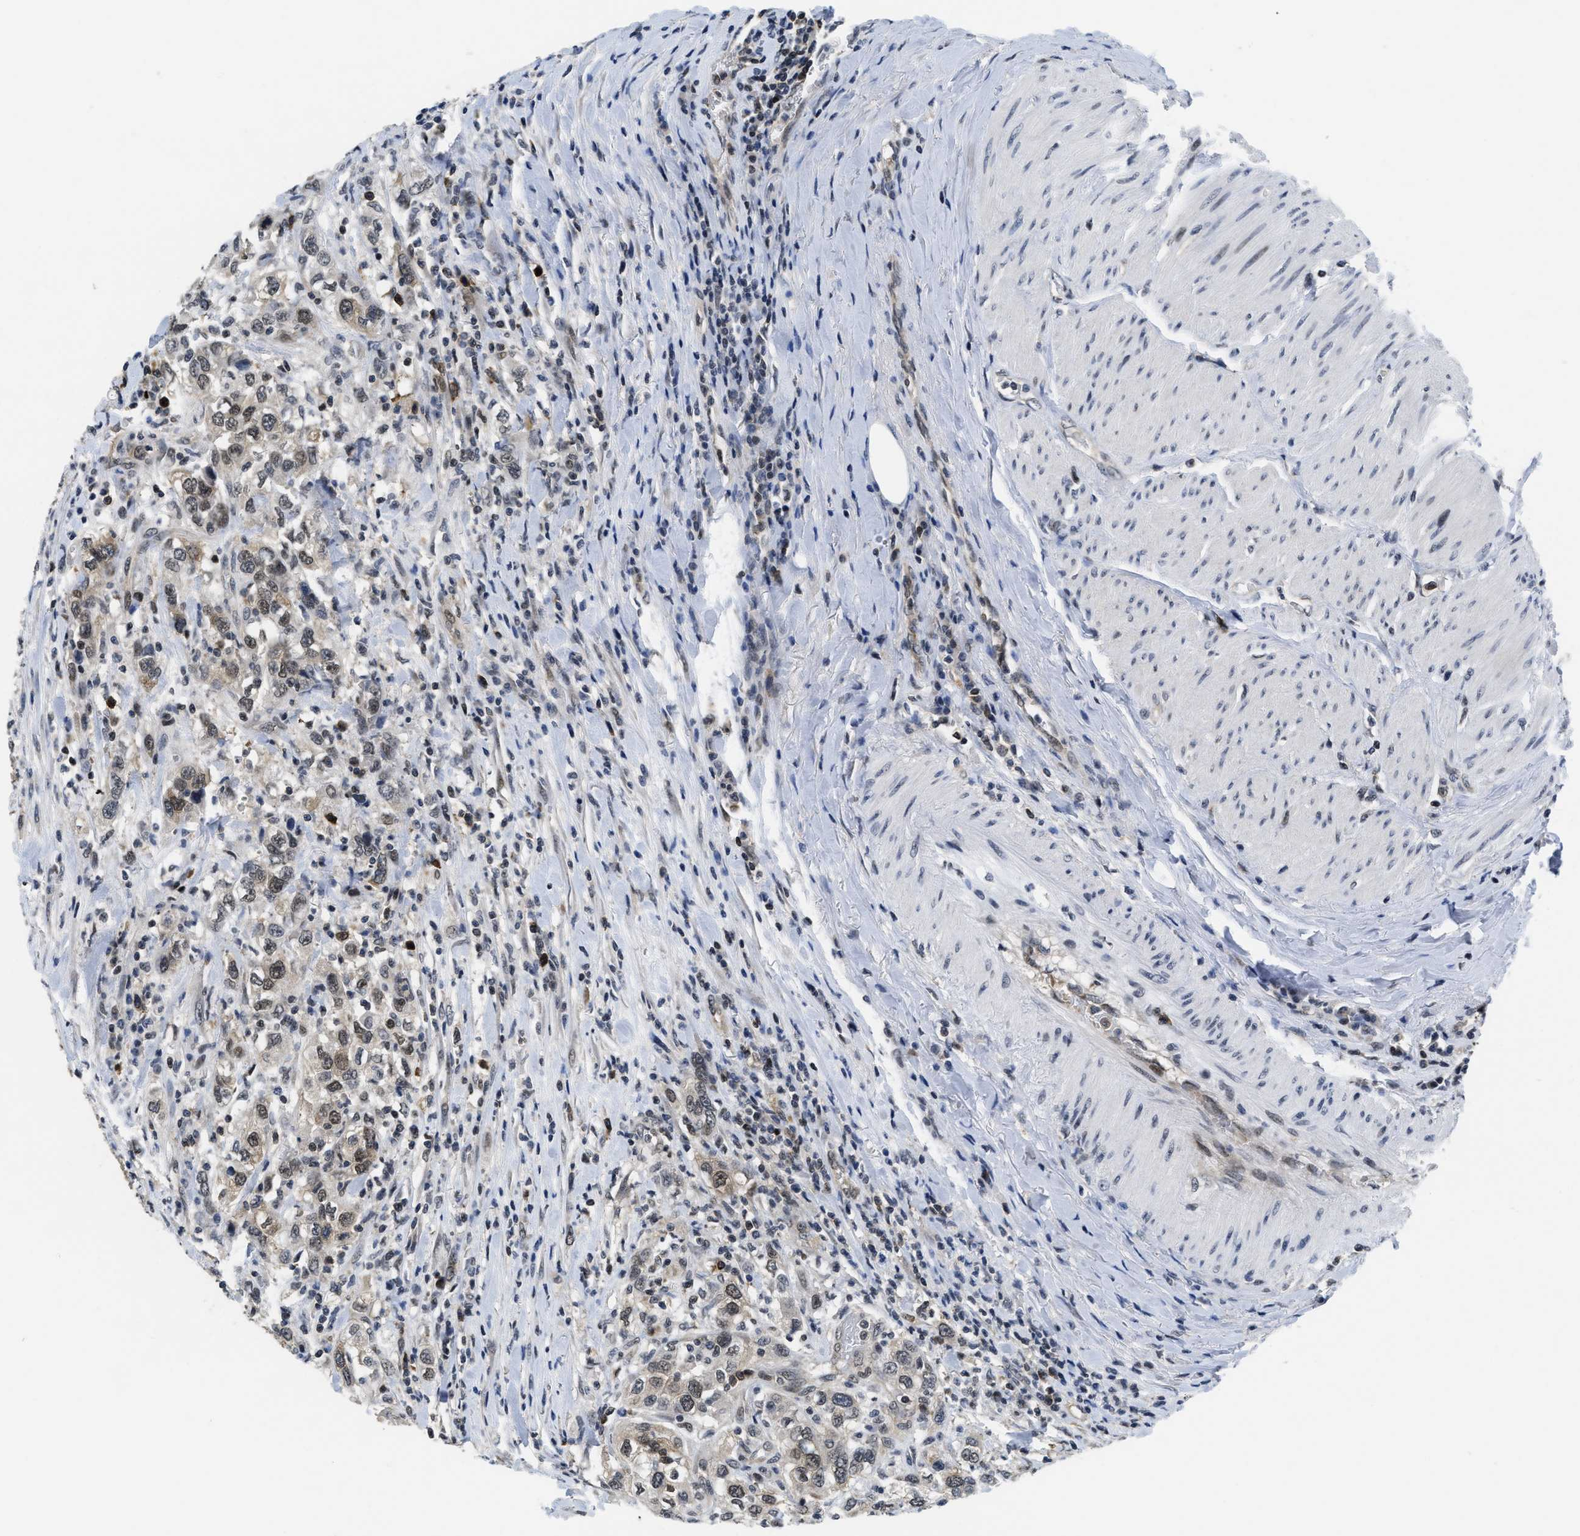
{"staining": {"intensity": "weak", "quantity": ">75%", "location": "cytoplasmic/membranous,nuclear"}, "tissue": "urothelial cancer", "cell_type": "Tumor cells", "image_type": "cancer", "snomed": [{"axis": "morphology", "description": "Urothelial carcinoma, High grade"}, {"axis": "topography", "description": "Urinary bladder"}], "caption": "A brown stain highlights weak cytoplasmic/membranous and nuclear expression of a protein in urothelial cancer tumor cells.", "gene": "HIF1A", "patient": {"sex": "female", "age": 80}}